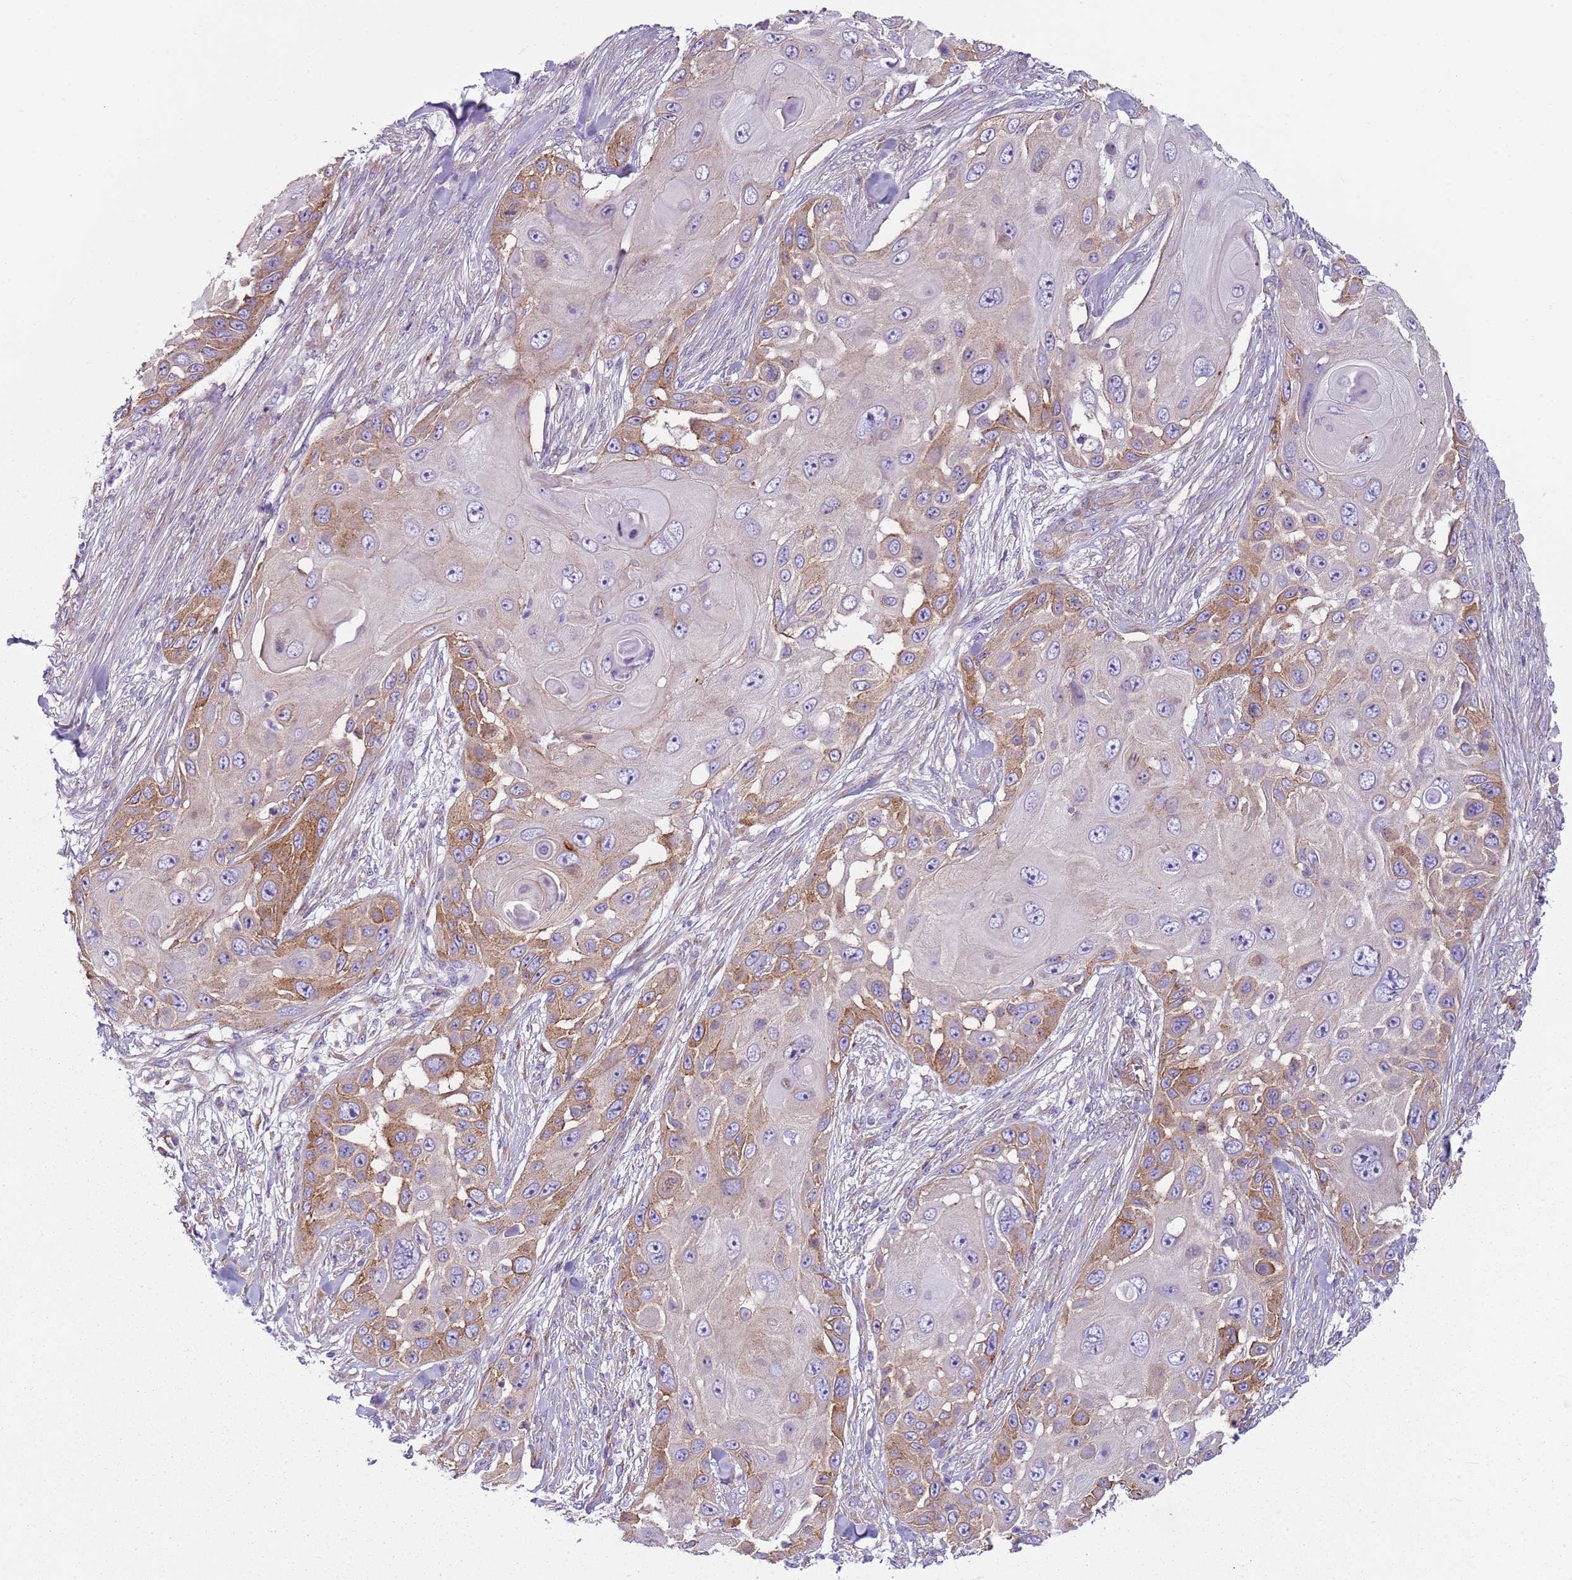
{"staining": {"intensity": "moderate", "quantity": "25%-75%", "location": "cytoplasmic/membranous"}, "tissue": "skin cancer", "cell_type": "Tumor cells", "image_type": "cancer", "snomed": [{"axis": "morphology", "description": "Squamous cell carcinoma, NOS"}, {"axis": "topography", "description": "Skin"}], "caption": "Immunohistochemistry (IHC) of human squamous cell carcinoma (skin) displays medium levels of moderate cytoplasmic/membranous positivity in about 25%-75% of tumor cells.", "gene": "SNX1", "patient": {"sex": "female", "age": 44}}